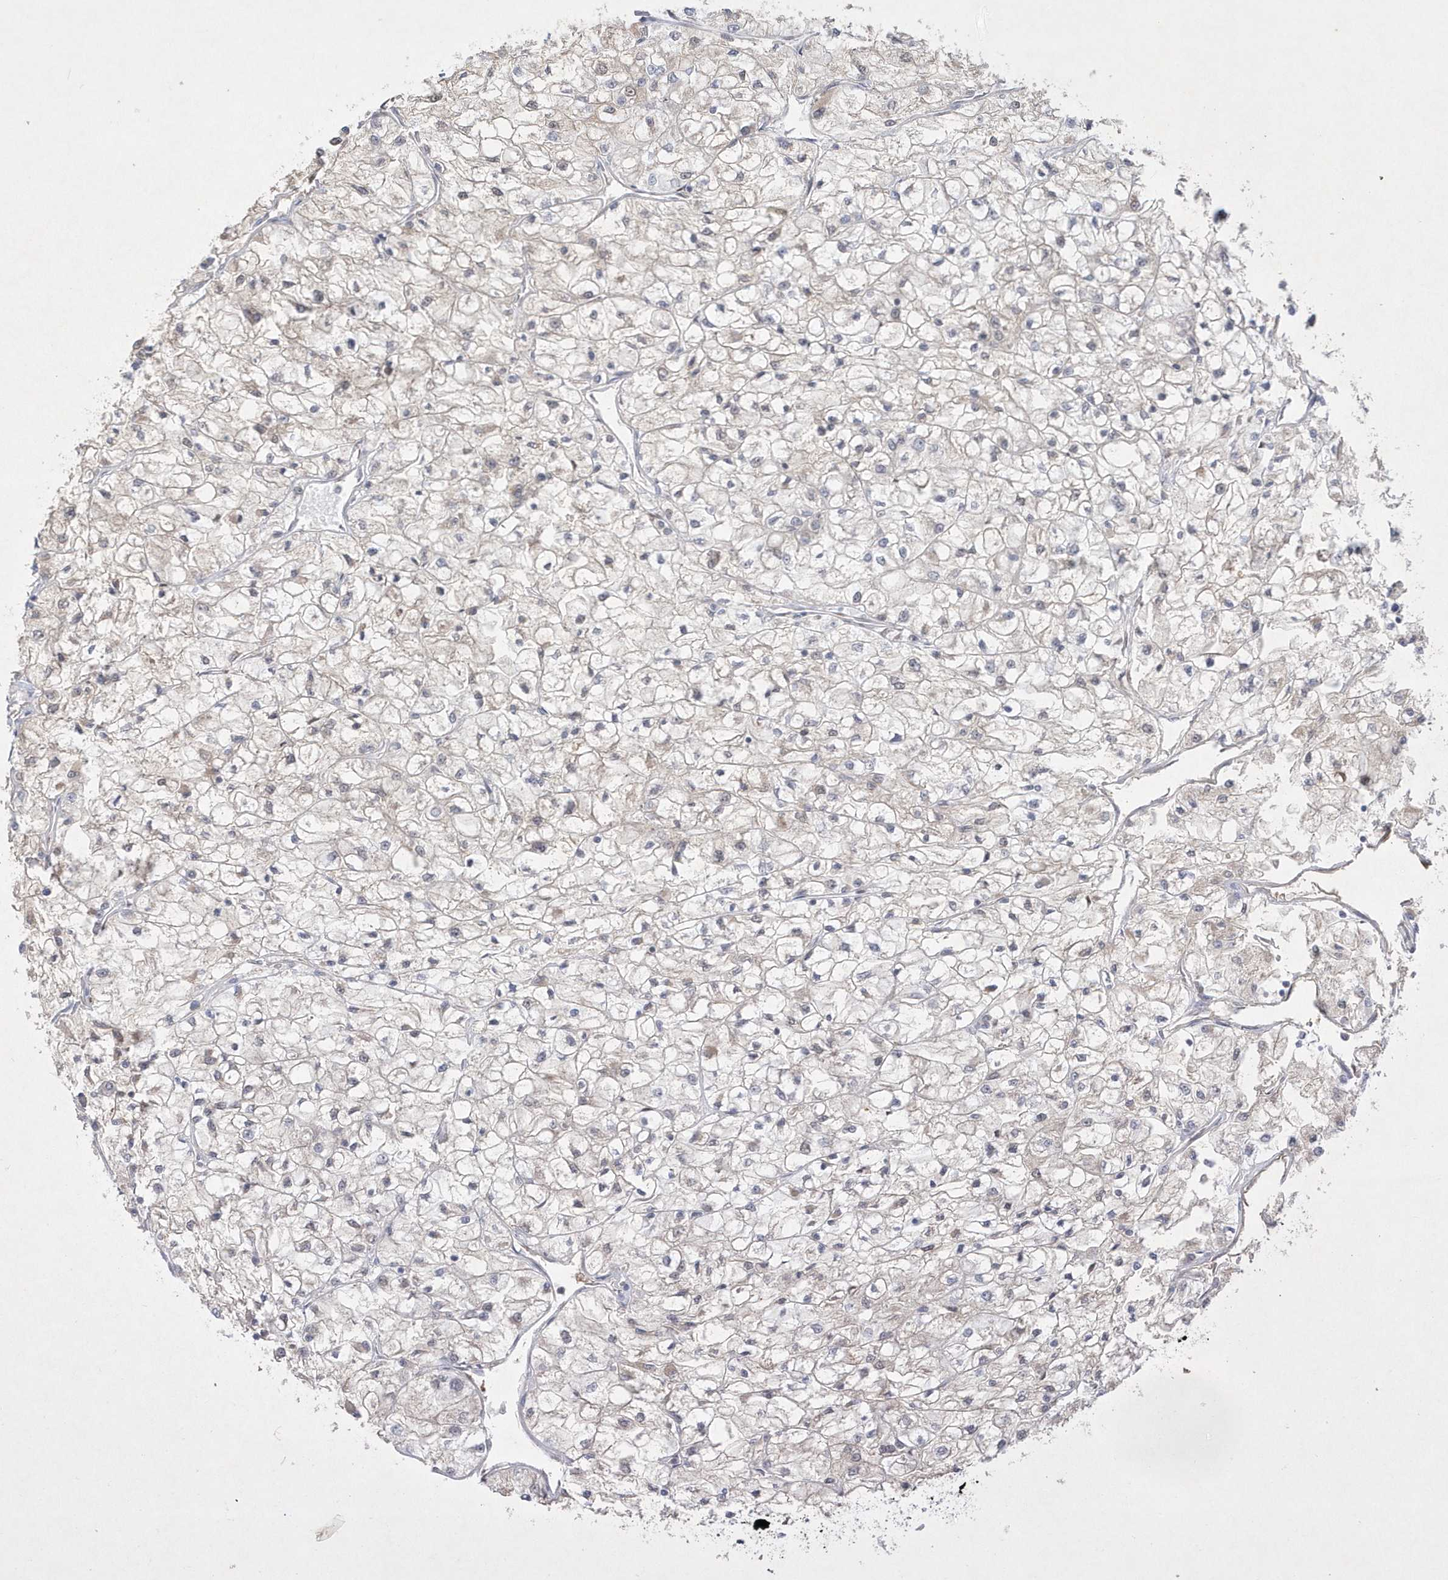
{"staining": {"intensity": "weak", "quantity": "<25%", "location": "nuclear"}, "tissue": "renal cancer", "cell_type": "Tumor cells", "image_type": "cancer", "snomed": [{"axis": "morphology", "description": "Adenocarcinoma, NOS"}, {"axis": "topography", "description": "Kidney"}], "caption": "Renal cancer stained for a protein using immunohistochemistry demonstrates no staining tumor cells.", "gene": "CPSF3", "patient": {"sex": "male", "age": 80}}